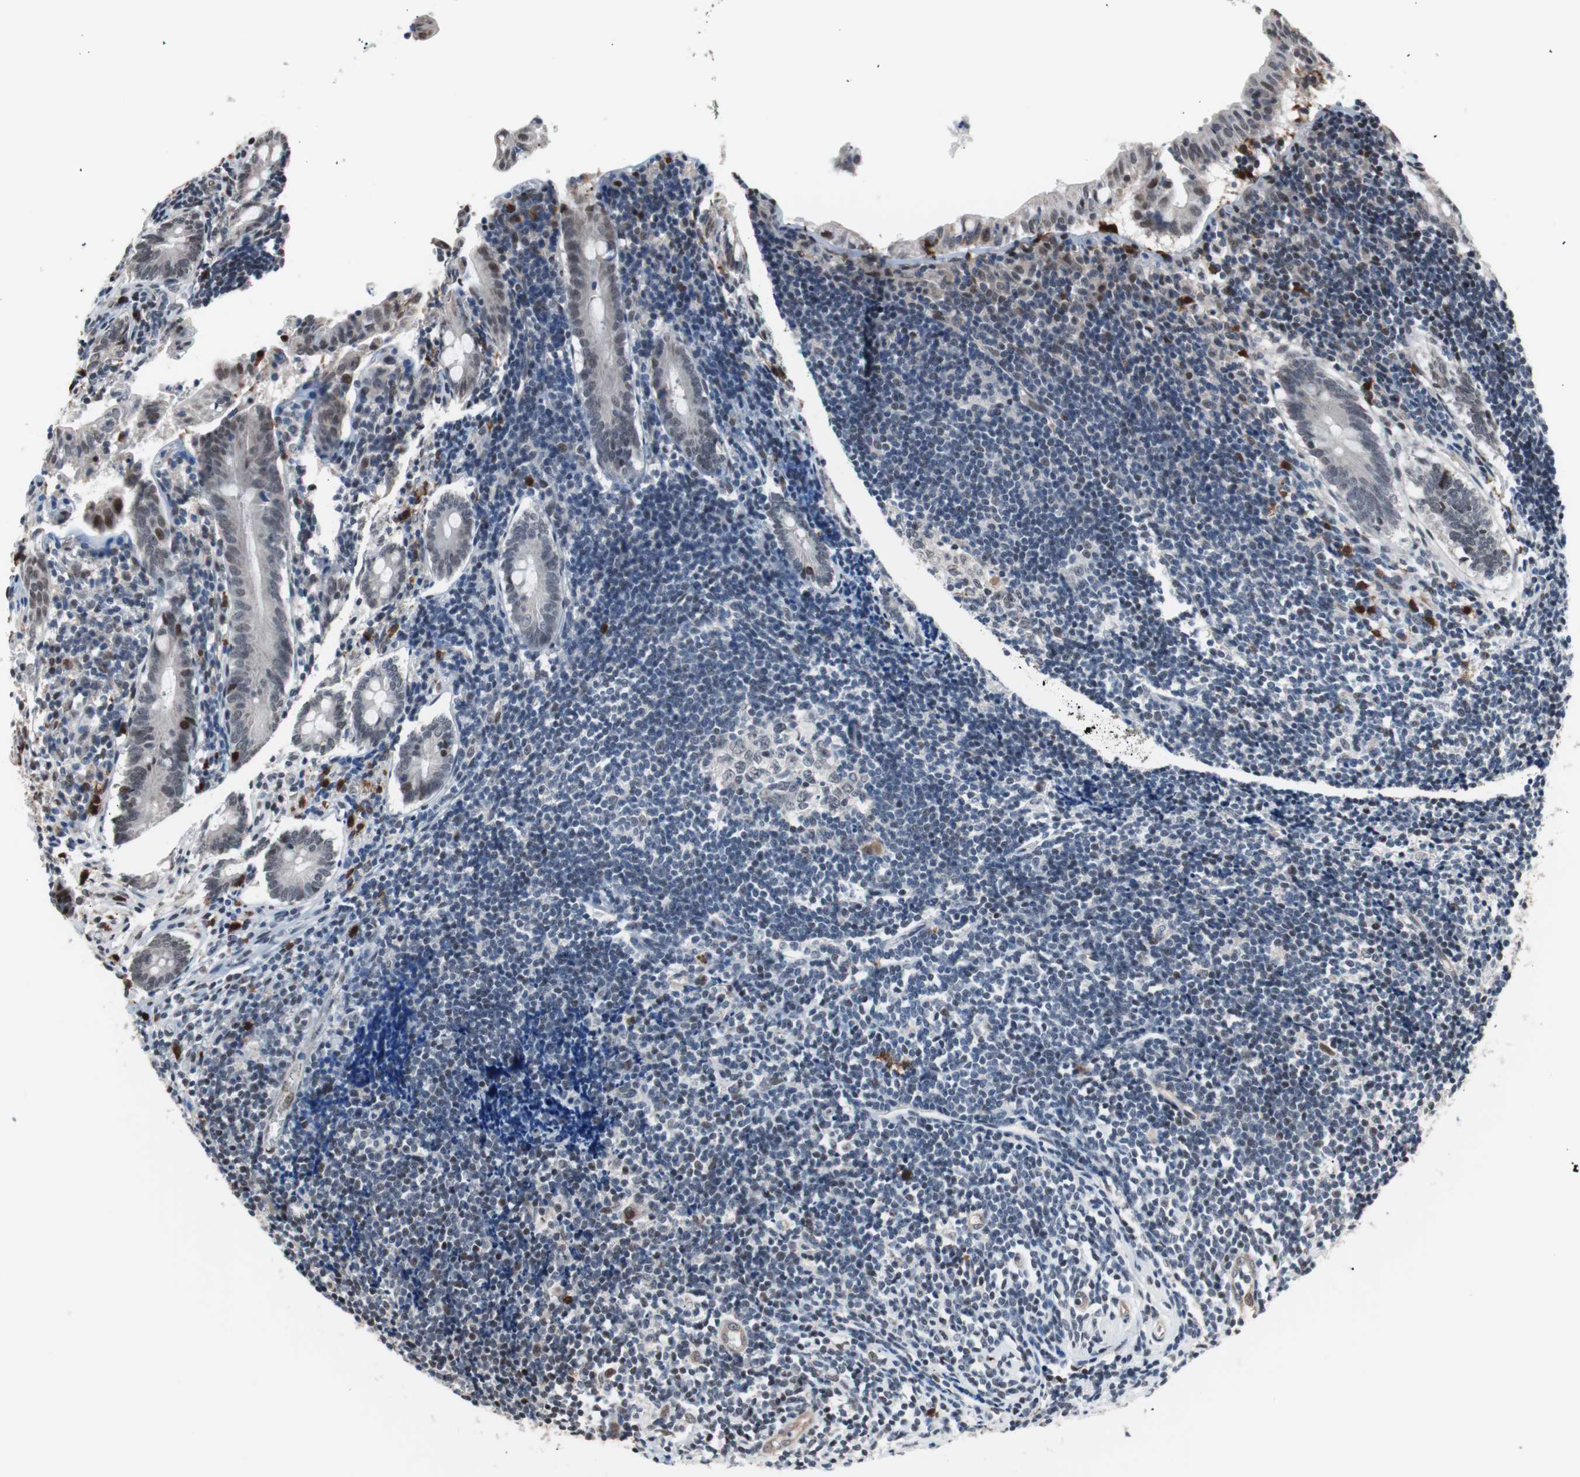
{"staining": {"intensity": "moderate", "quantity": ">75%", "location": "cytoplasmic/membranous,nuclear"}, "tissue": "appendix", "cell_type": "Glandular cells", "image_type": "normal", "snomed": [{"axis": "morphology", "description": "Normal tissue, NOS"}, {"axis": "topography", "description": "Appendix"}], "caption": "Glandular cells show moderate cytoplasmic/membranous,nuclear staining in approximately >75% of cells in benign appendix. Using DAB (3,3'-diaminobenzidine) (brown) and hematoxylin (blue) stains, captured at high magnification using brightfield microscopy.", "gene": "POGZ", "patient": {"sex": "female", "age": 50}}